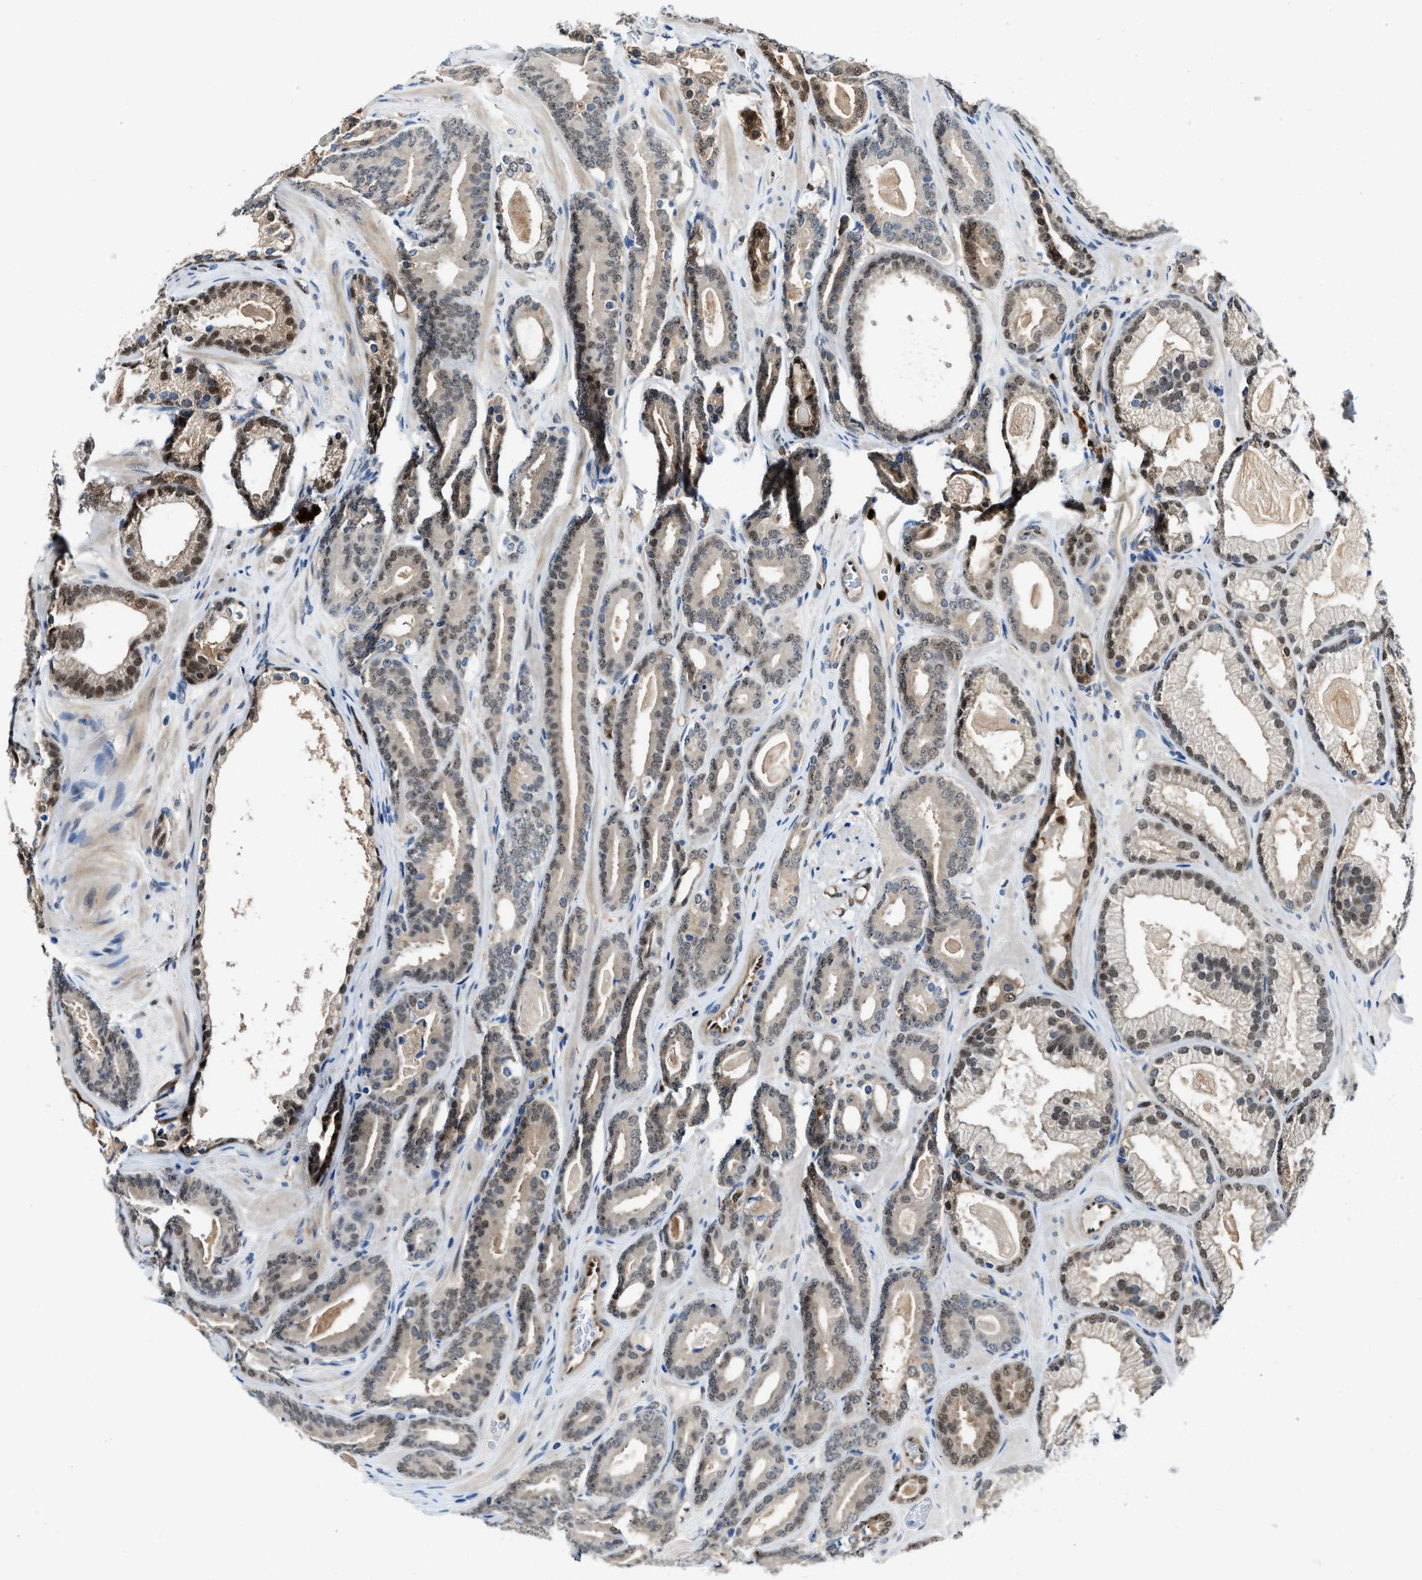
{"staining": {"intensity": "weak", "quantity": ">75%", "location": "cytoplasmic/membranous,nuclear"}, "tissue": "prostate cancer", "cell_type": "Tumor cells", "image_type": "cancer", "snomed": [{"axis": "morphology", "description": "Adenocarcinoma, High grade"}, {"axis": "topography", "description": "Prostate"}], "caption": "Weak cytoplasmic/membranous and nuclear expression for a protein is identified in about >75% of tumor cells of prostate cancer using IHC.", "gene": "LTA4H", "patient": {"sex": "male", "age": 60}}